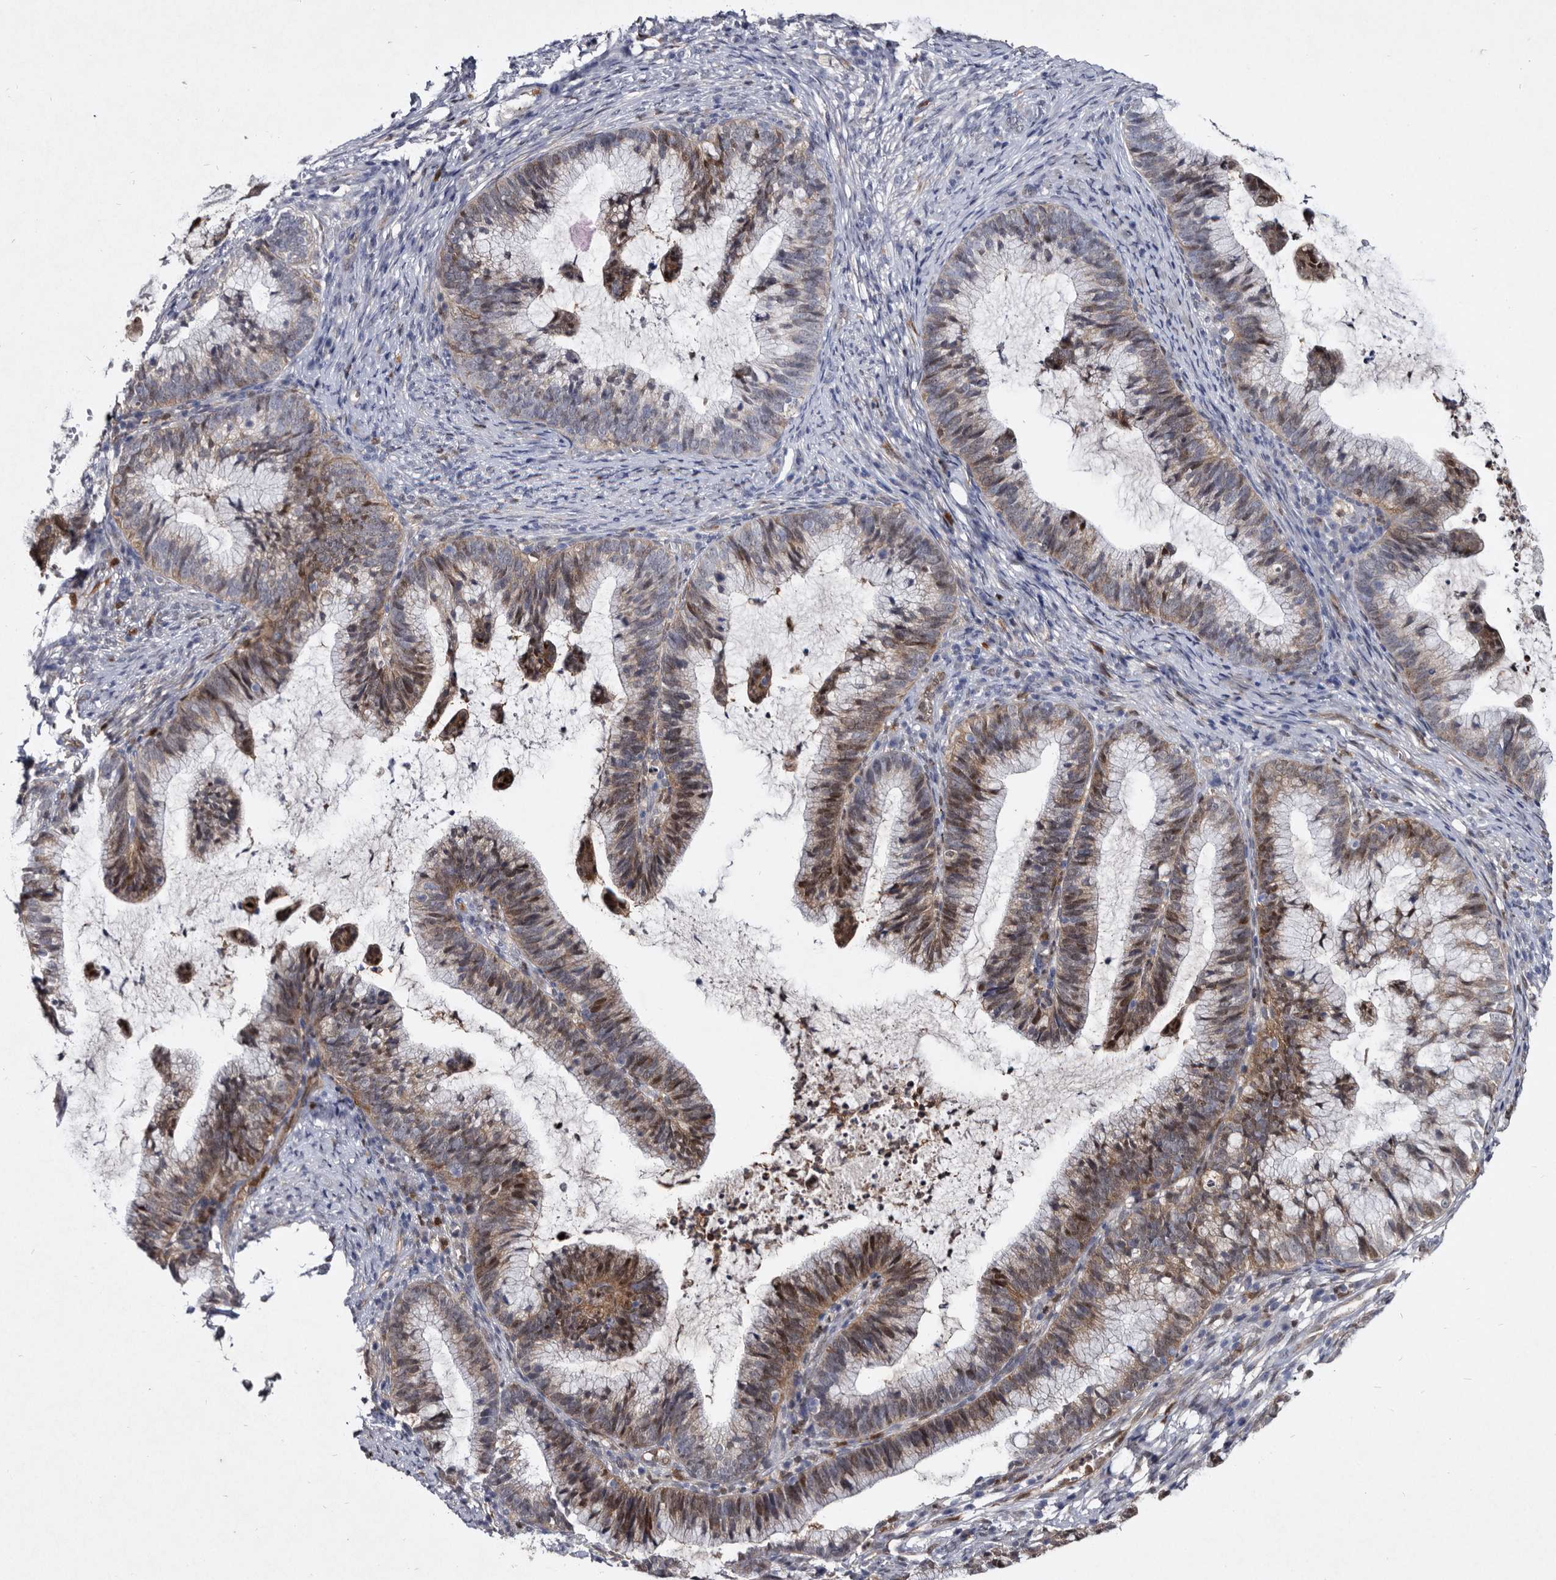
{"staining": {"intensity": "moderate", "quantity": ">75%", "location": "cytoplasmic/membranous,nuclear"}, "tissue": "cervical cancer", "cell_type": "Tumor cells", "image_type": "cancer", "snomed": [{"axis": "morphology", "description": "Adenocarcinoma, NOS"}, {"axis": "topography", "description": "Cervix"}], "caption": "About >75% of tumor cells in human adenocarcinoma (cervical) show moderate cytoplasmic/membranous and nuclear protein expression as visualized by brown immunohistochemical staining.", "gene": "SERPINB8", "patient": {"sex": "female", "age": 36}}